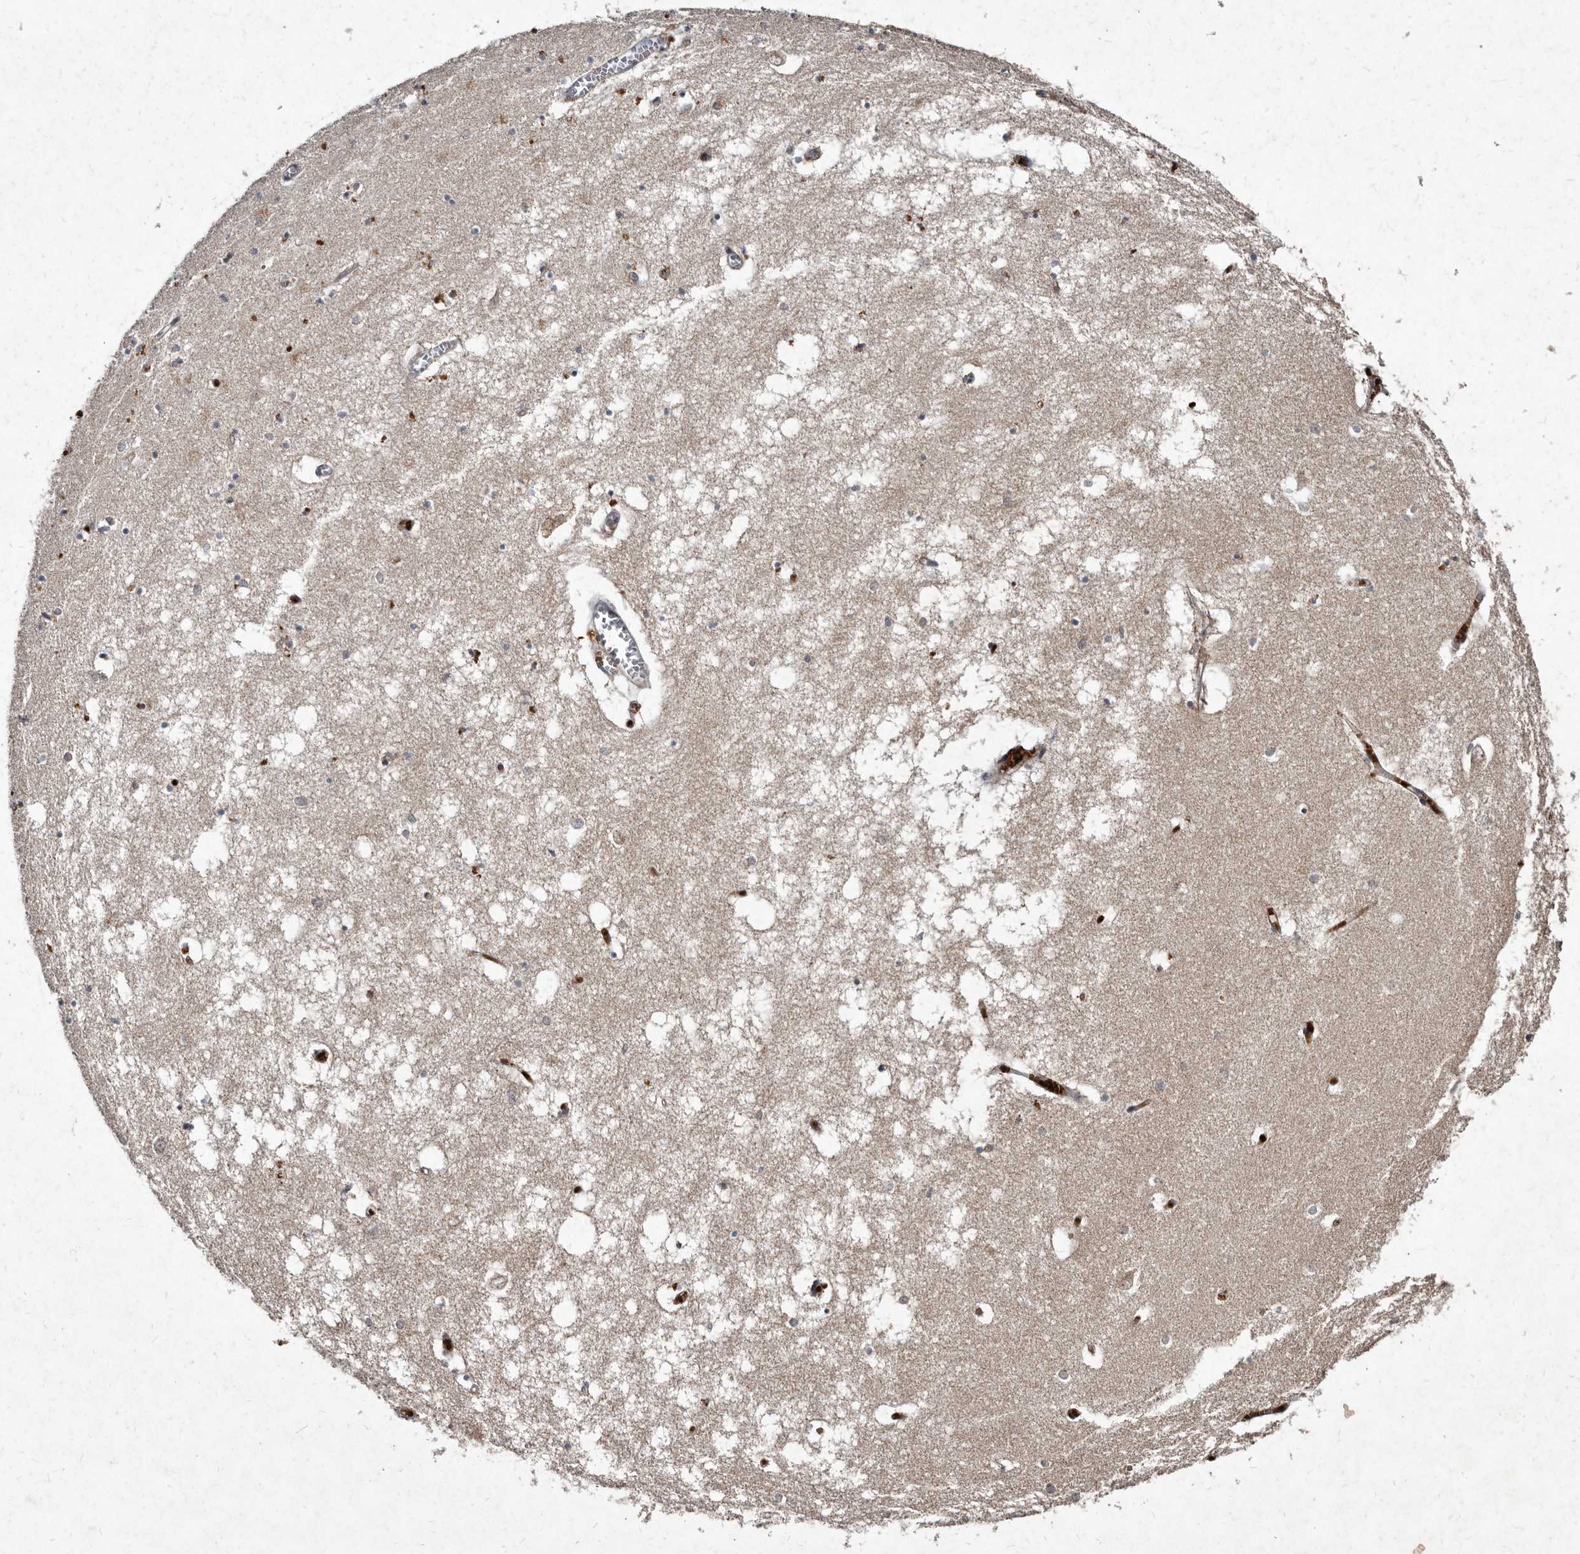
{"staining": {"intensity": "weak", "quantity": "<25%", "location": "cytoplasmic/membranous"}, "tissue": "hippocampus", "cell_type": "Glial cells", "image_type": "normal", "snomed": [{"axis": "morphology", "description": "Normal tissue, NOS"}, {"axis": "topography", "description": "Hippocampus"}], "caption": "Protein analysis of benign hippocampus displays no significant expression in glial cells.", "gene": "YPEL1", "patient": {"sex": "male", "age": 70}}